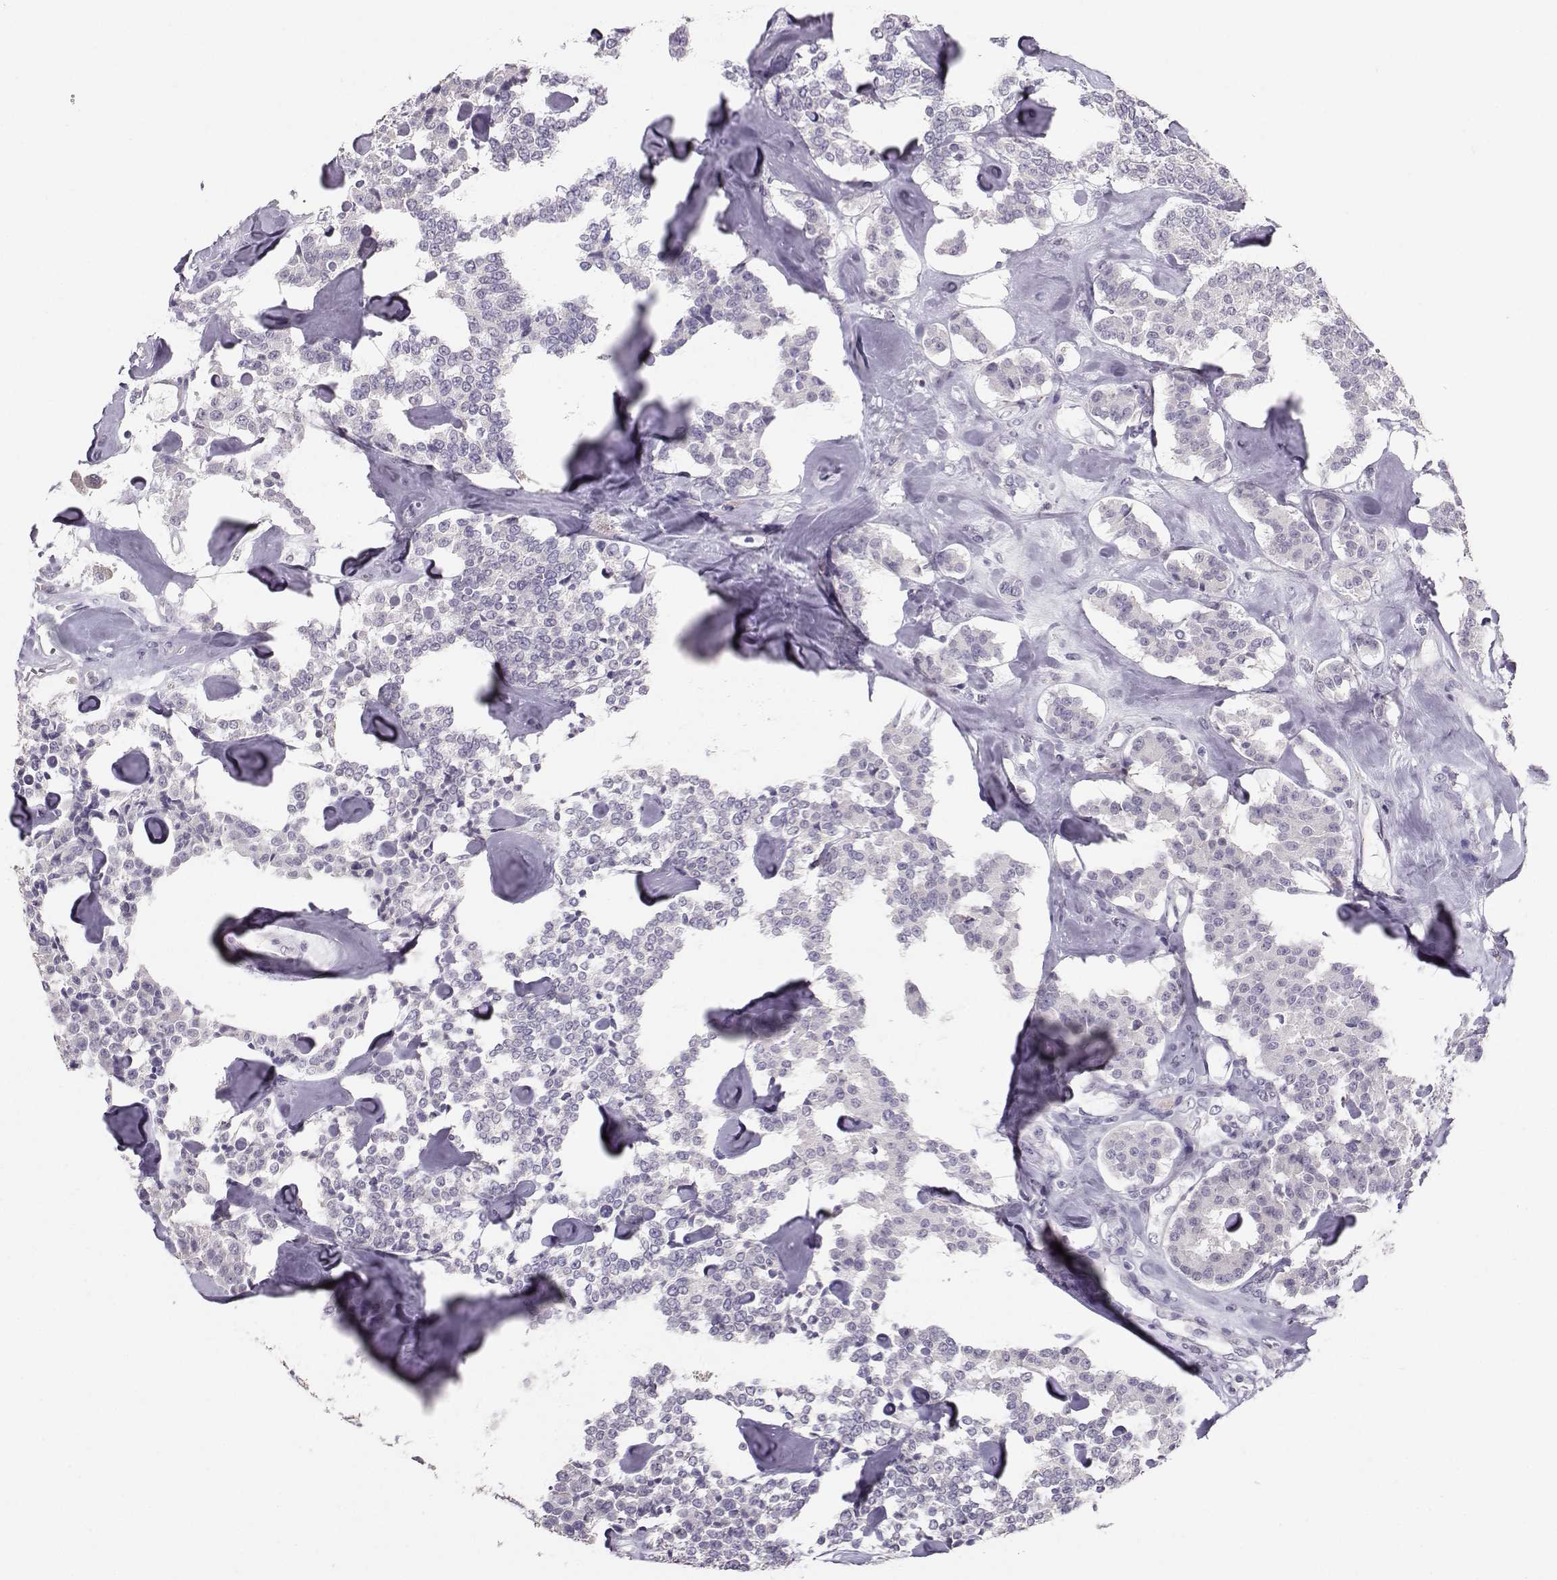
{"staining": {"intensity": "negative", "quantity": "none", "location": "none"}, "tissue": "carcinoid", "cell_type": "Tumor cells", "image_type": "cancer", "snomed": [{"axis": "morphology", "description": "Carcinoid, malignant, NOS"}, {"axis": "topography", "description": "Pancreas"}], "caption": "Human carcinoid stained for a protein using immunohistochemistry (IHC) demonstrates no expression in tumor cells.", "gene": "PKP2", "patient": {"sex": "male", "age": 41}}